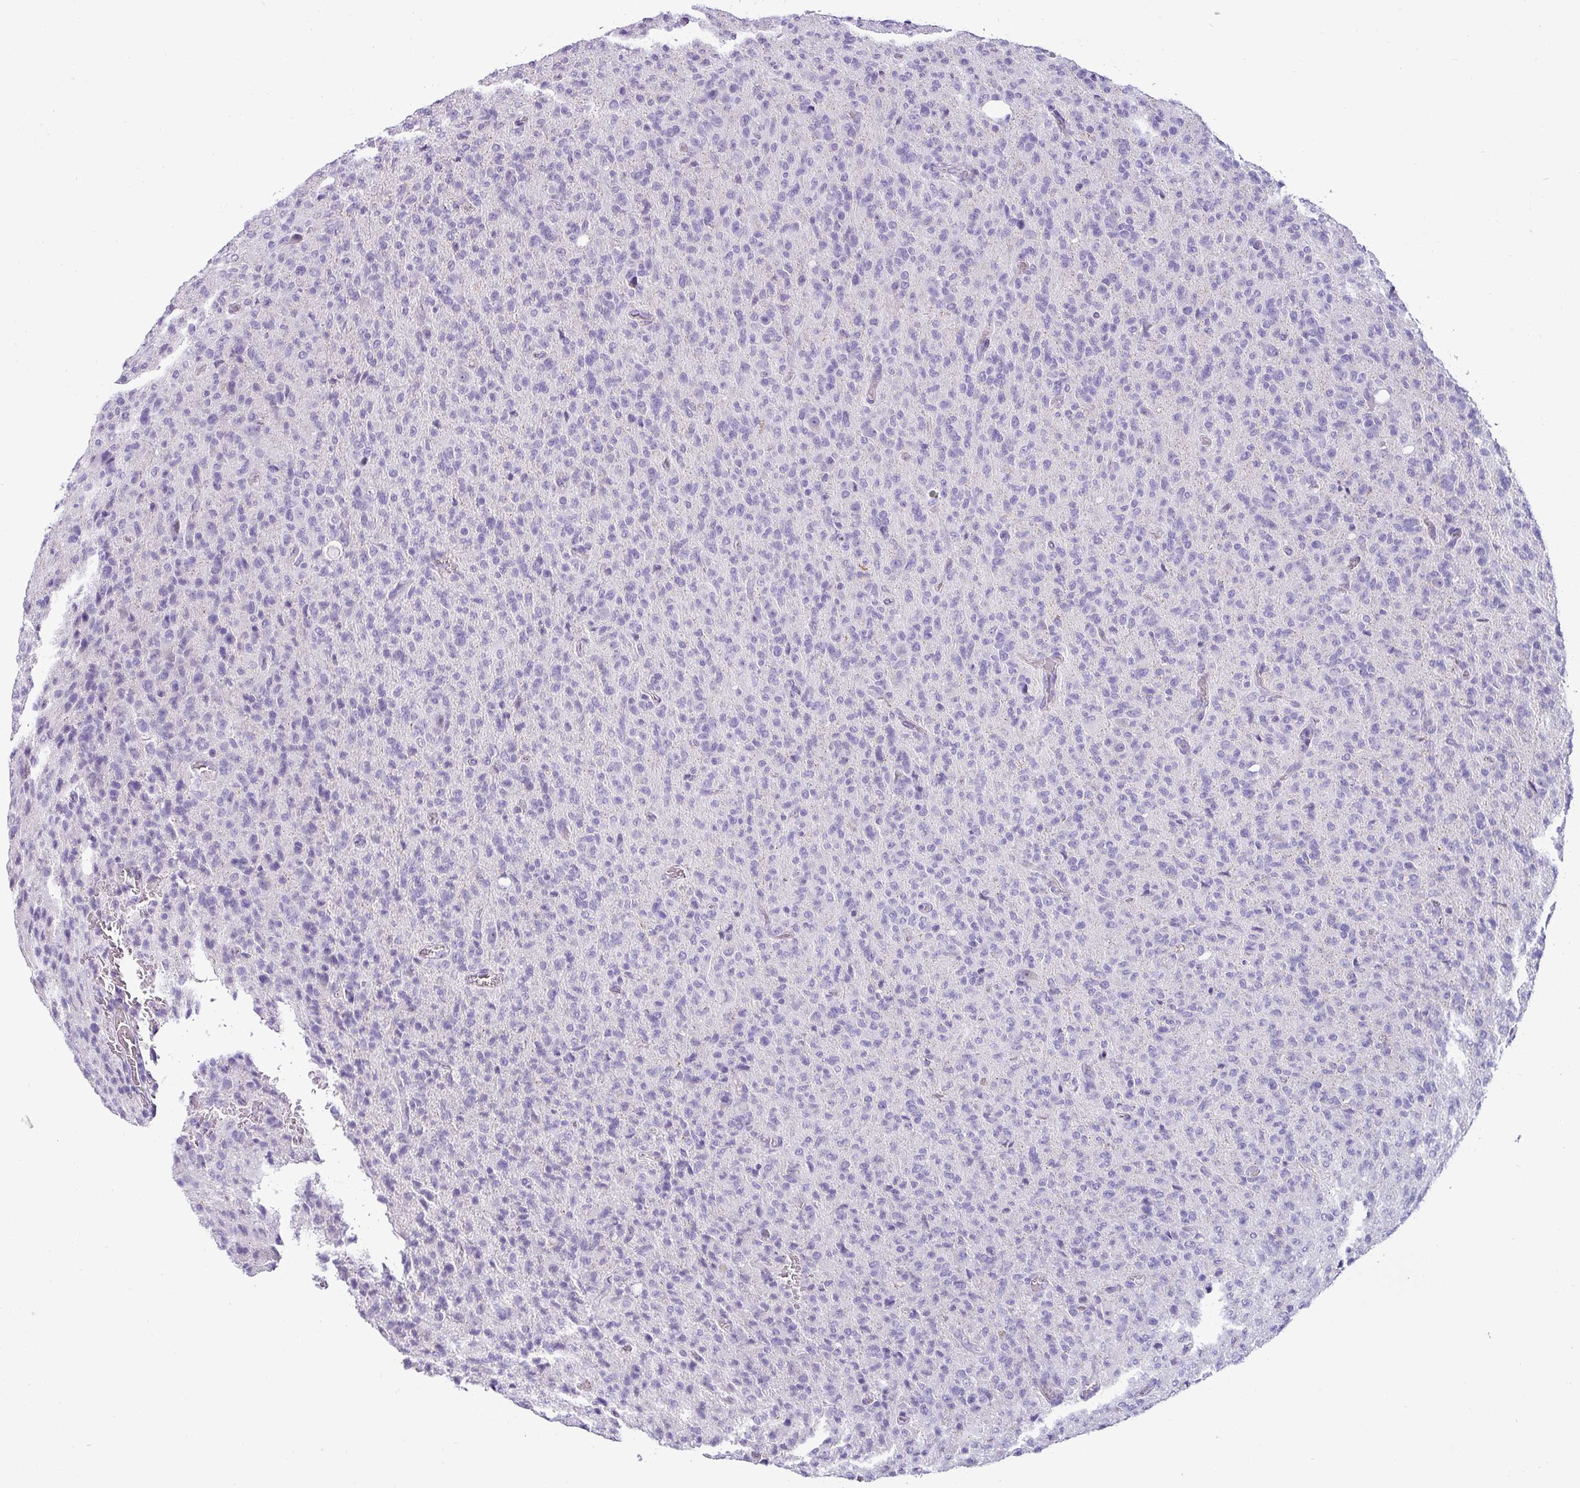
{"staining": {"intensity": "negative", "quantity": "none", "location": "none"}, "tissue": "glioma", "cell_type": "Tumor cells", "image_type": "cancer", "snomed": [{"axis": "morphology", "description": "Glioma, malignant, High grade"}, {"axis": "topography", "description": "Brain"}], "caption": "DAB (3,3'-diaminobenzidine) immunohistochemical staining of human glioma demonstrates no significant staining in tumor cells.", "gene": "VCX2", "patient": {"sex": "female", "age": 57}}